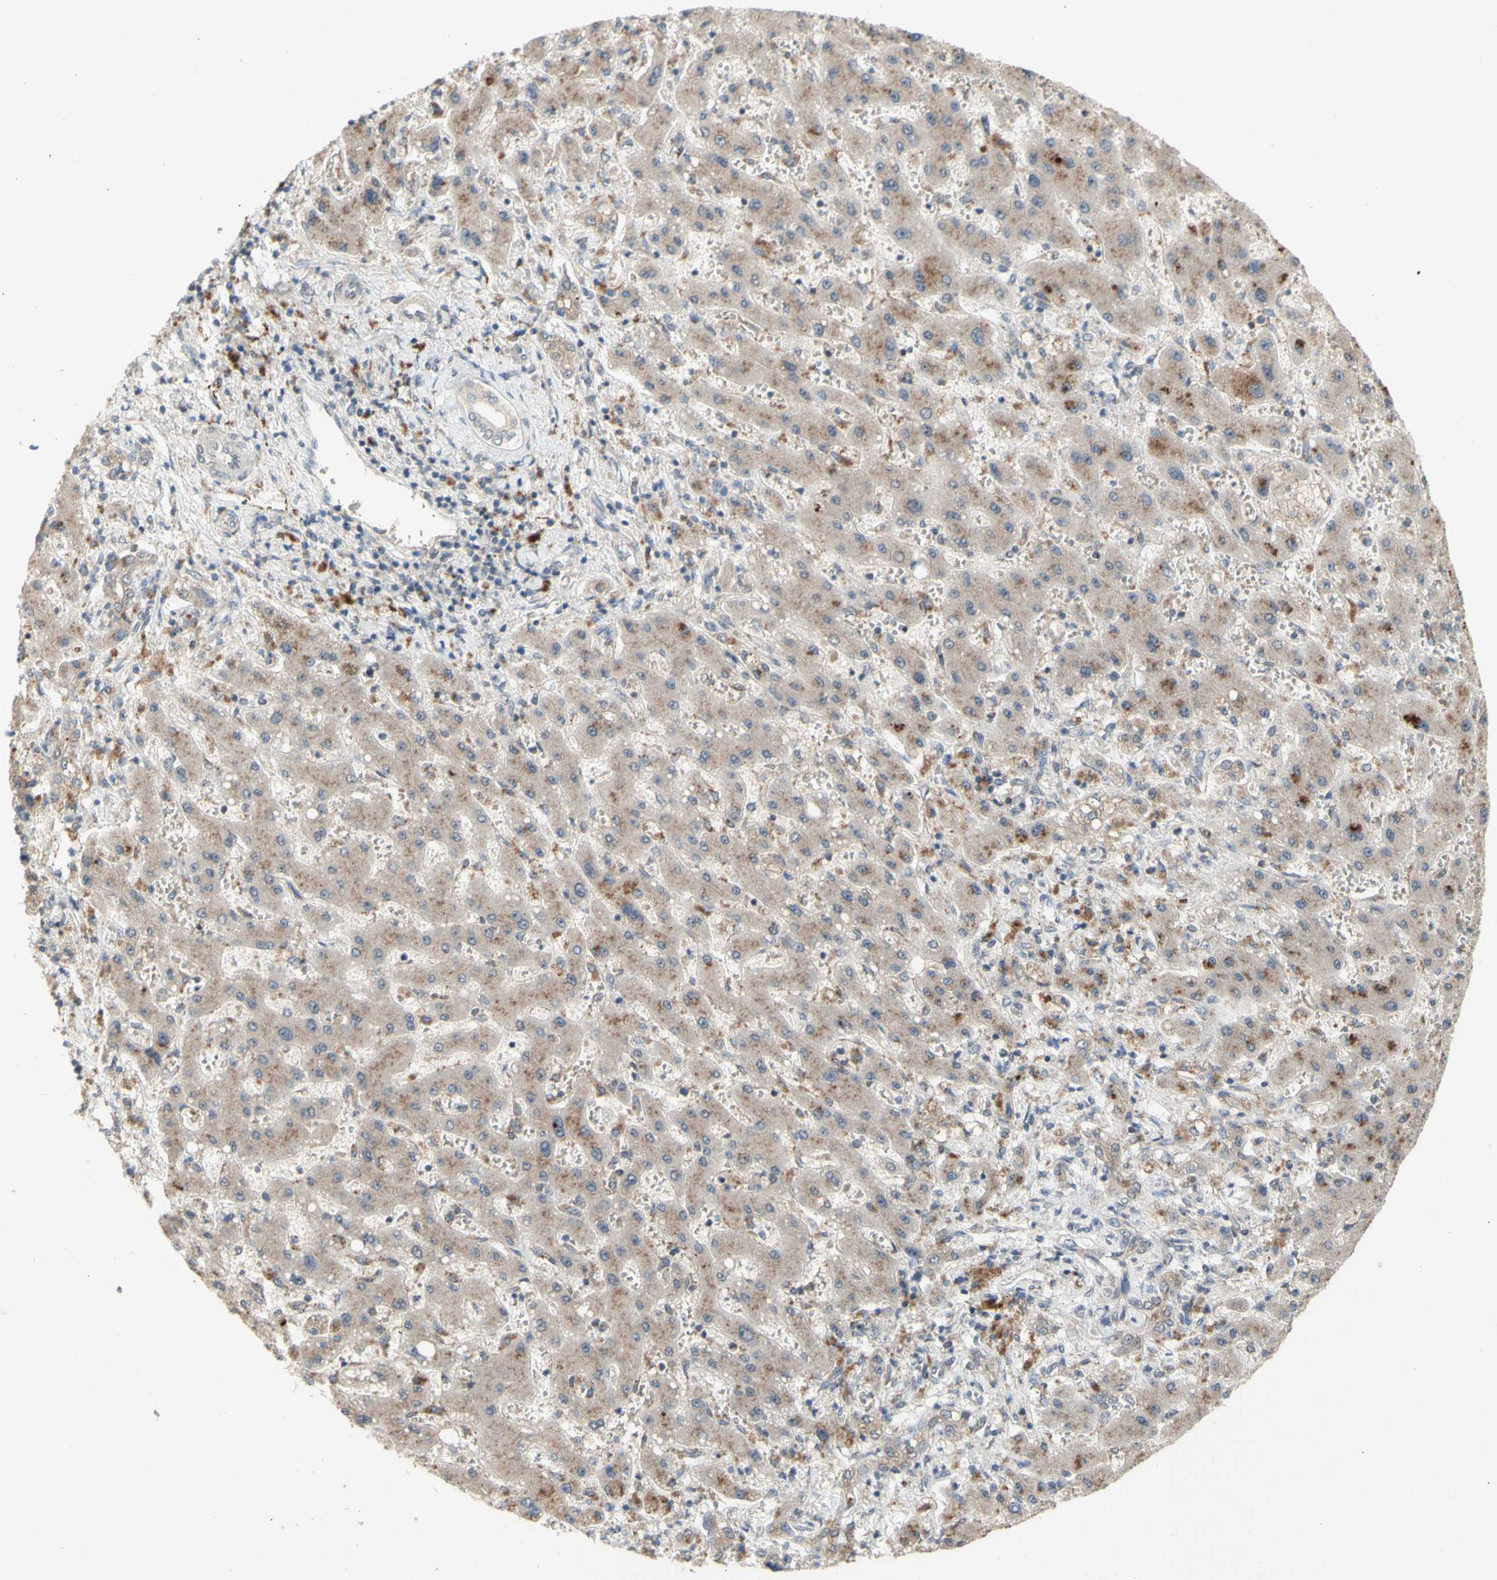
{"staining": {"intensity": "negative", "quantity": "none", "location": "none"}, "tissue": "liver cancer", "cell_type": "Tumor cells", "image_type": "cancer", "snomed": [{"axis": "morphology", "description": "Cholangiocarcinoma"}, {"axis": "topography", "description": "Liver"}], "caption": "Tumor cells are negative for brown protein staining in liver cancer.", "gene": "NLRP1", "patient": {"sex": "male", "age": 50}}